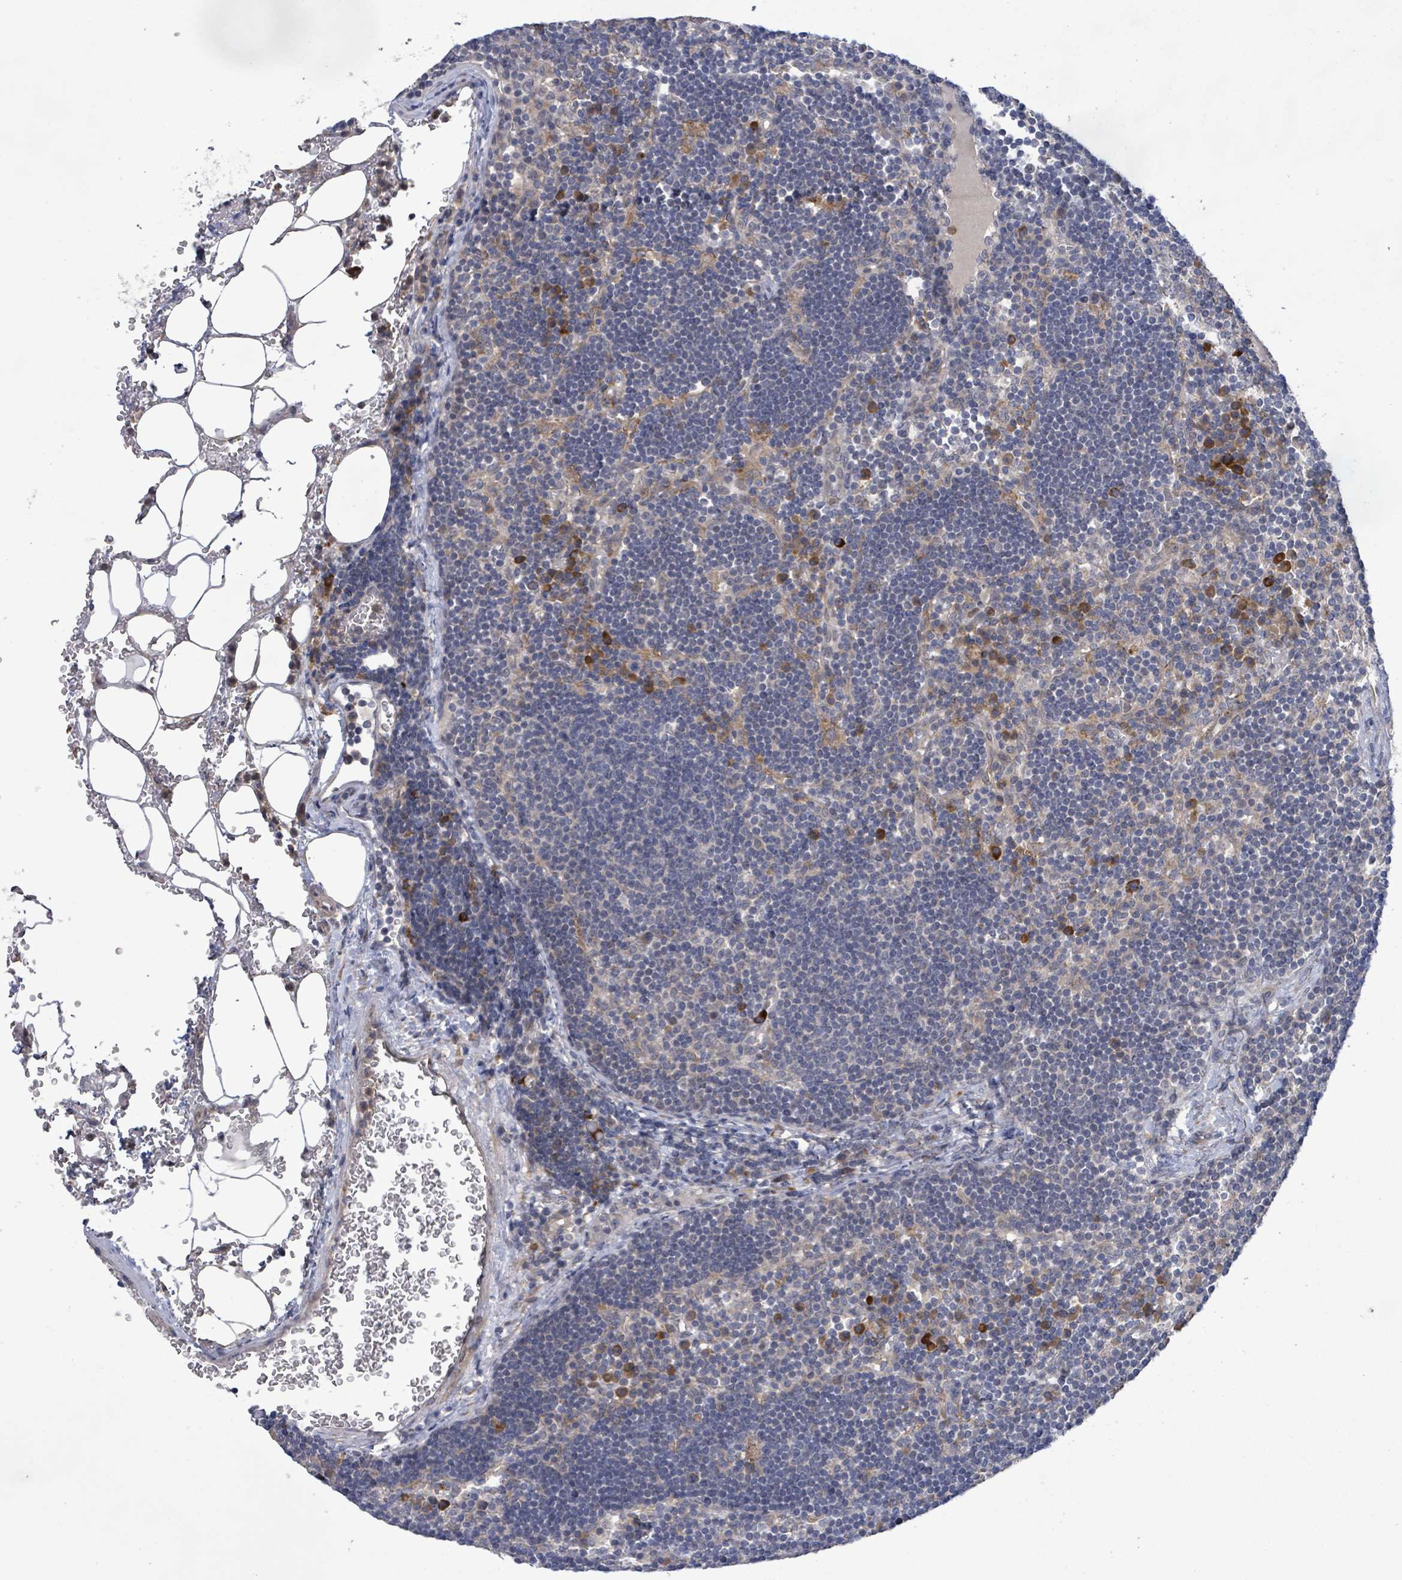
{"staining": {"intensity": "negative", "quantity": "none", "location": "none"}, "tissue": "lymph node", "cell_type": "Germinal center cells", "image_type": "normal", "snomed": [{"axis": "morphology", "description": "Normal tissue, NOS"}, {"axis": "topography", "description": "Lymph node"}], "caption": "This is a histopathology image of immunohistochemistry (IHC) staining of normal lymph node, which shows no staining in germinal center cells.", "gene": "SLIT3", "patient": {"sex": "male", "age": 53}}